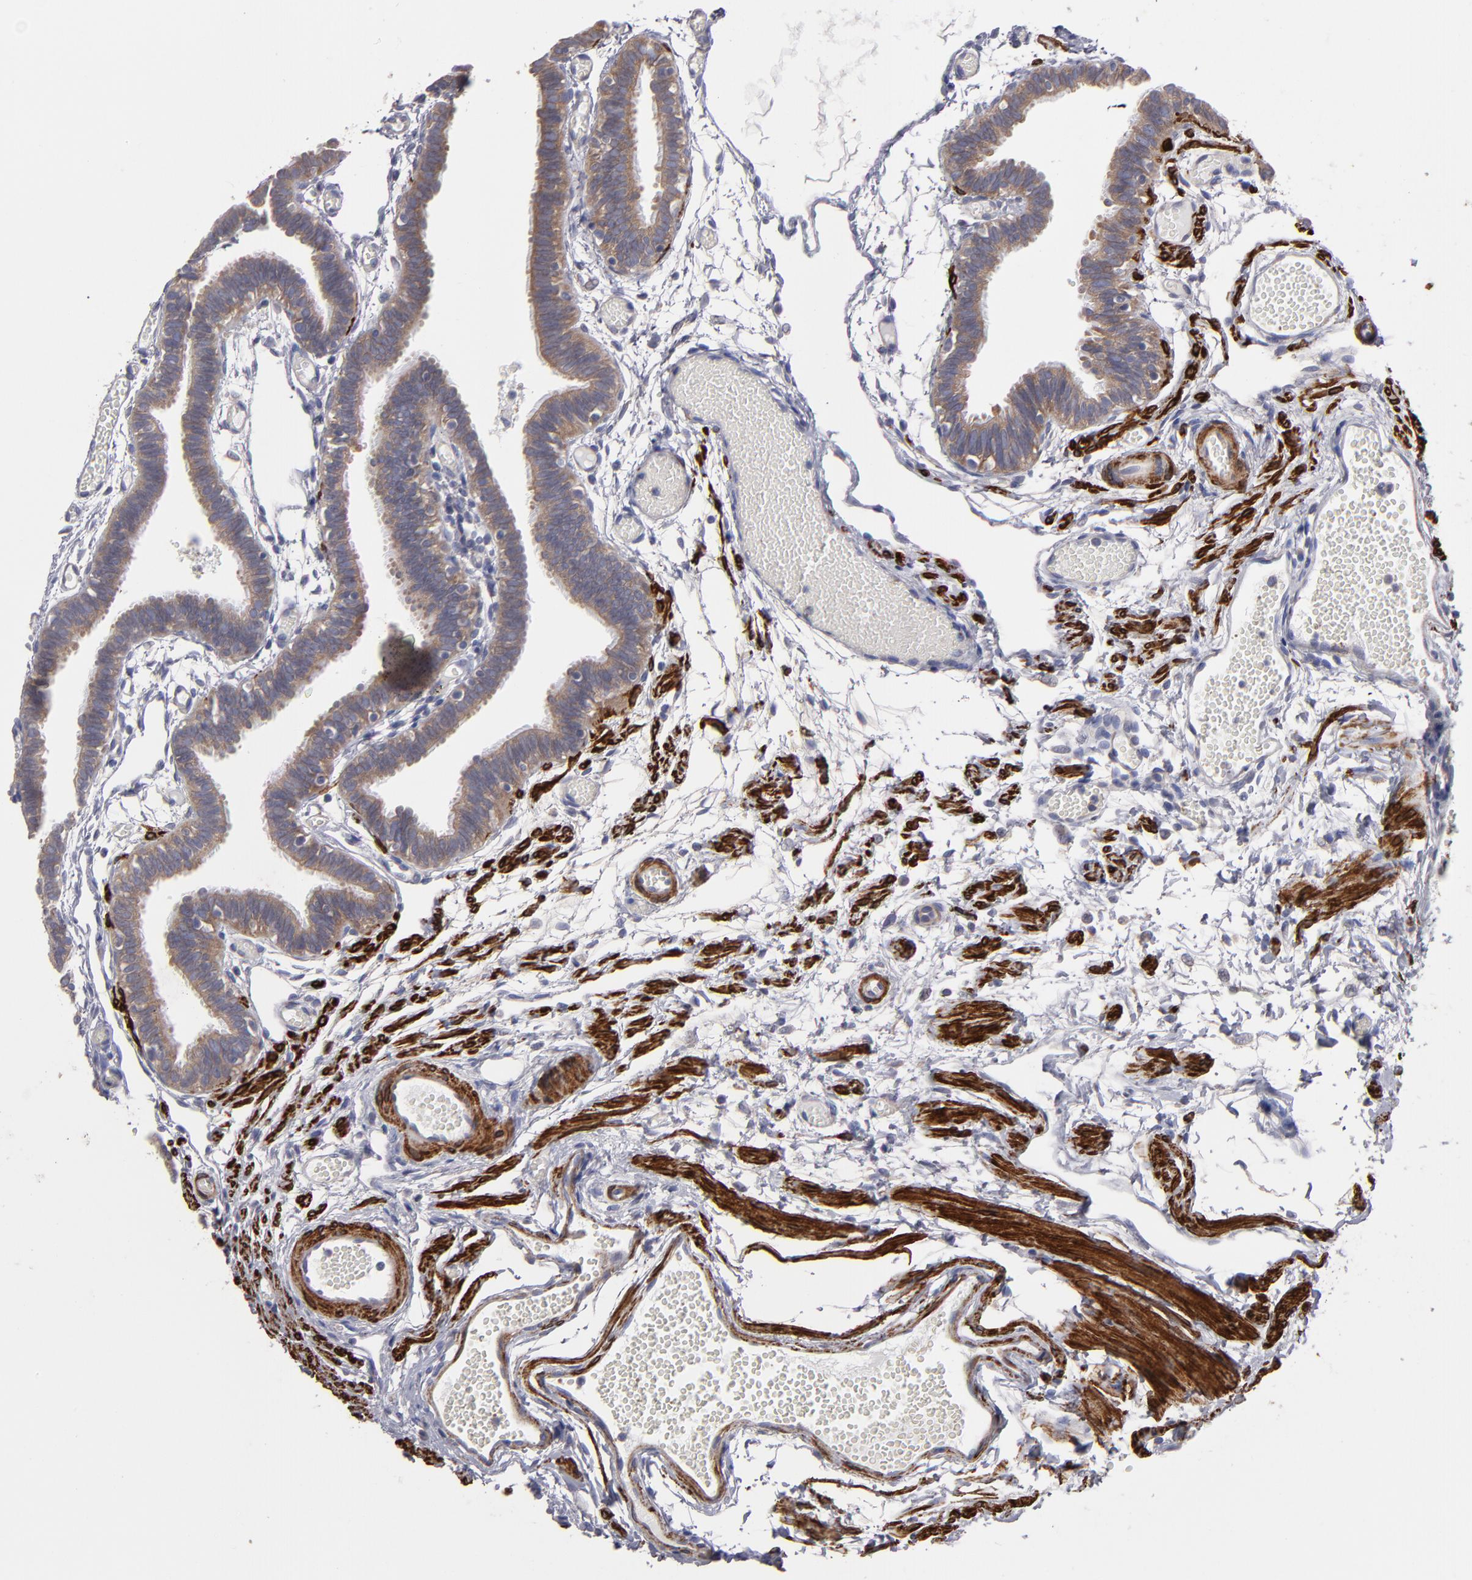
{"staining": {"intensity": "moderate", "quantity": ">75%", "location": "cytoplasmic/membranous"}, "tissue": "fallopian tube", "cell_type": "Glandular cells", "image_type": "normal", "snomed": [{"axis": "morphology", "description": "Normal tissue, NOS"}, {"axis": "topography", "description": "Fallopian tube"}], "caption": "The photomicrograph demonstrates staining of unremarkable fallopian tube, revealing moderate cytoplasmic/membranous protein positivity (brown color) within glandular cells. The staining was performed using DAB (3,3'-diaminobenzidine), with brown indicating positive protein expression. Nuclei are stained blue with hematoxylin.", "gene": "SLMAP", "patient": {"sex": "female", "age": 29}}